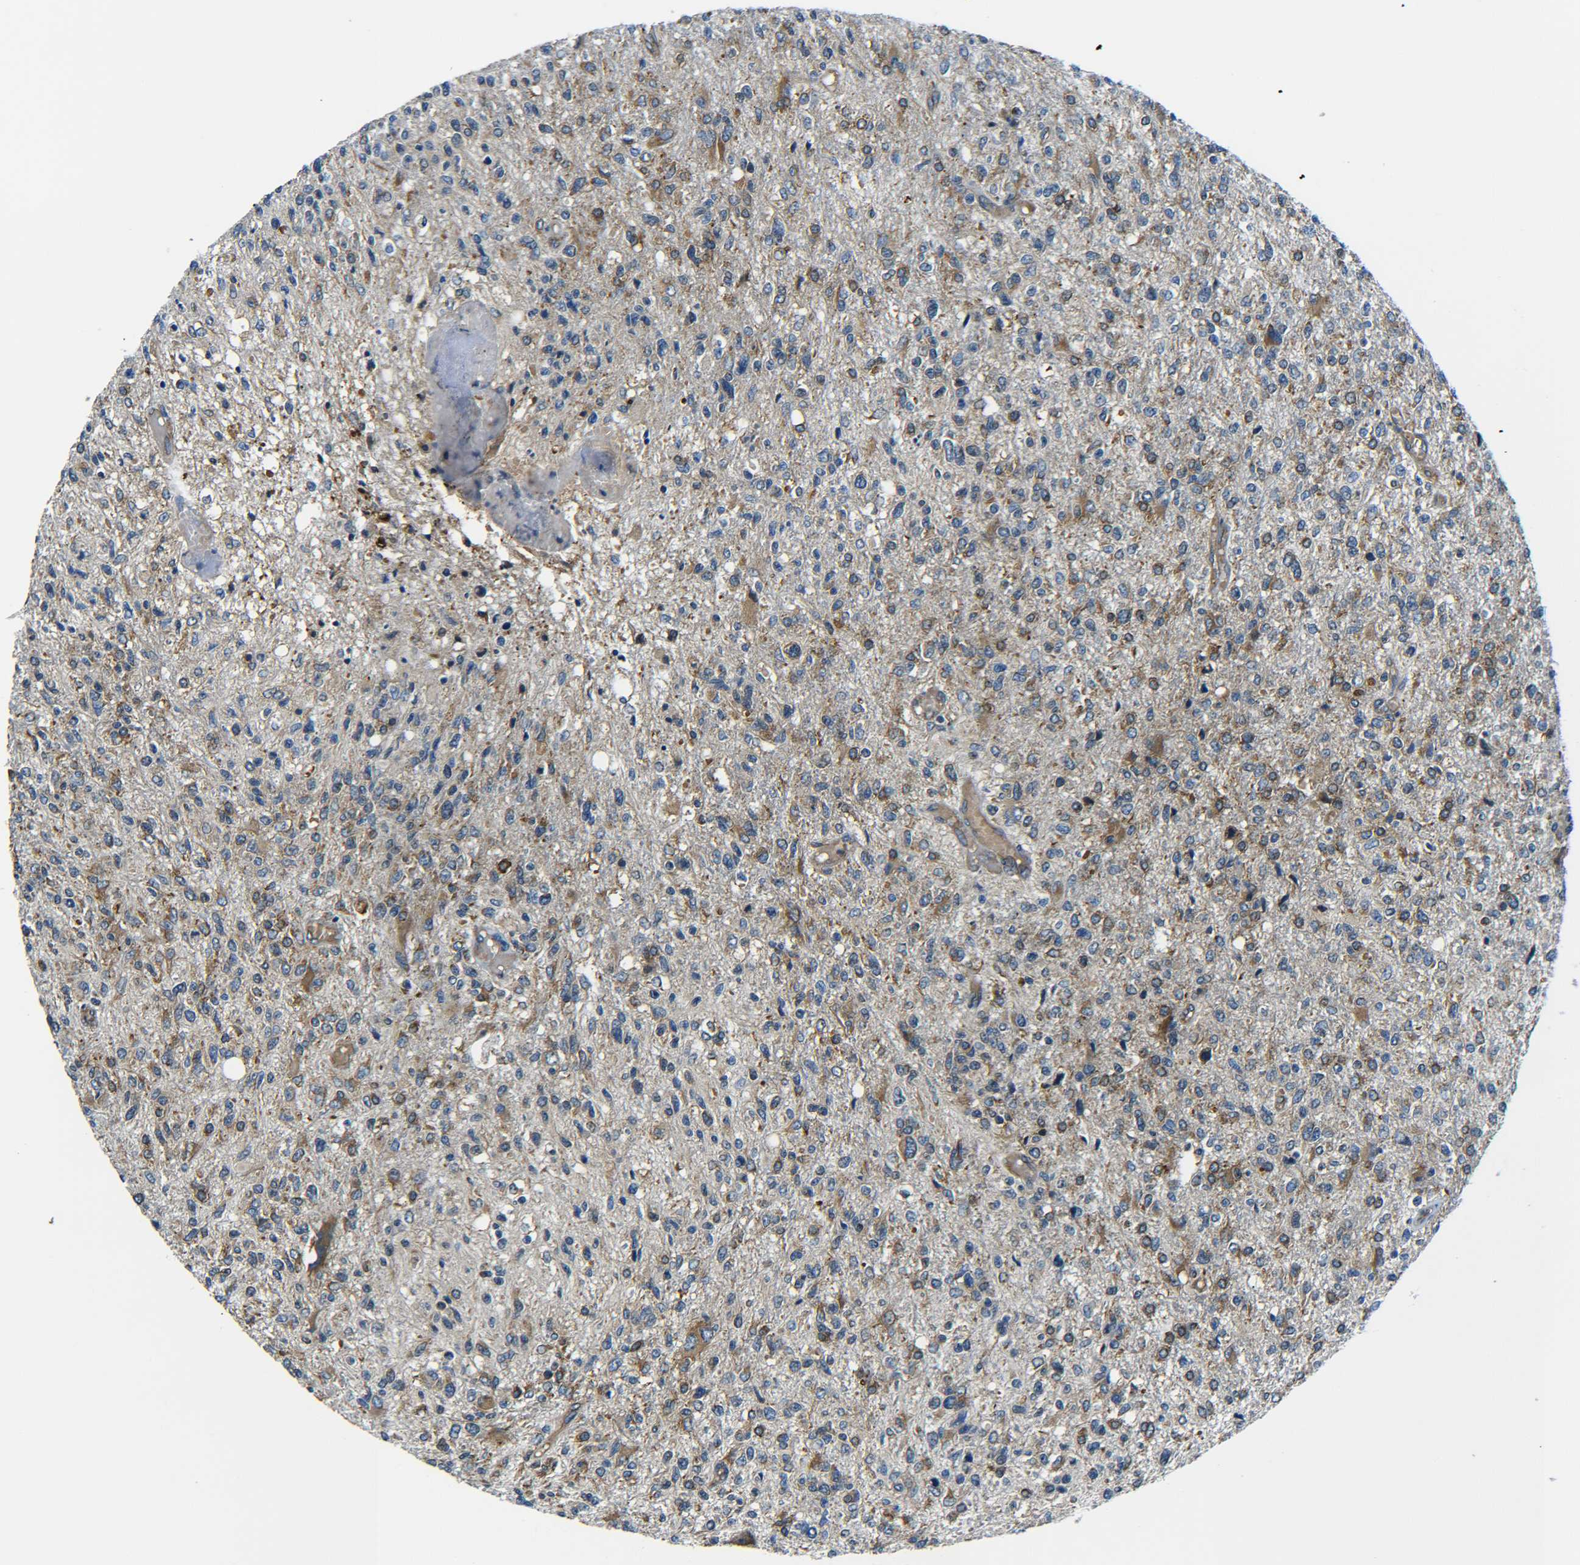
{"staining": {"intensity": "moderate", "quantity": "25%-75%", "location": "cytoplasmic/membranous"}, "tissue": "glioma", "cell_type": "Tumor cells", "image_type": "cancer", "snomed": [{"axis": "morphology", "description": "Glioma, malignant, High grade"}, {"axis": "topography", "description": "Cerebral cortex"}], "caption": "Glioma stained with DAB immunohistochemistry exhibits medium levels of moderate cytoplasmic/membranous expression in about 25%-75% of tumor cells. Using DAB (3,3'-diaminobenzidine) (brown) and hematoxylin (blue) stains, captured at high magnification using brightfield microscopy.", "gene": "PREB", "patient": {"sex": "male", "age": 76}}